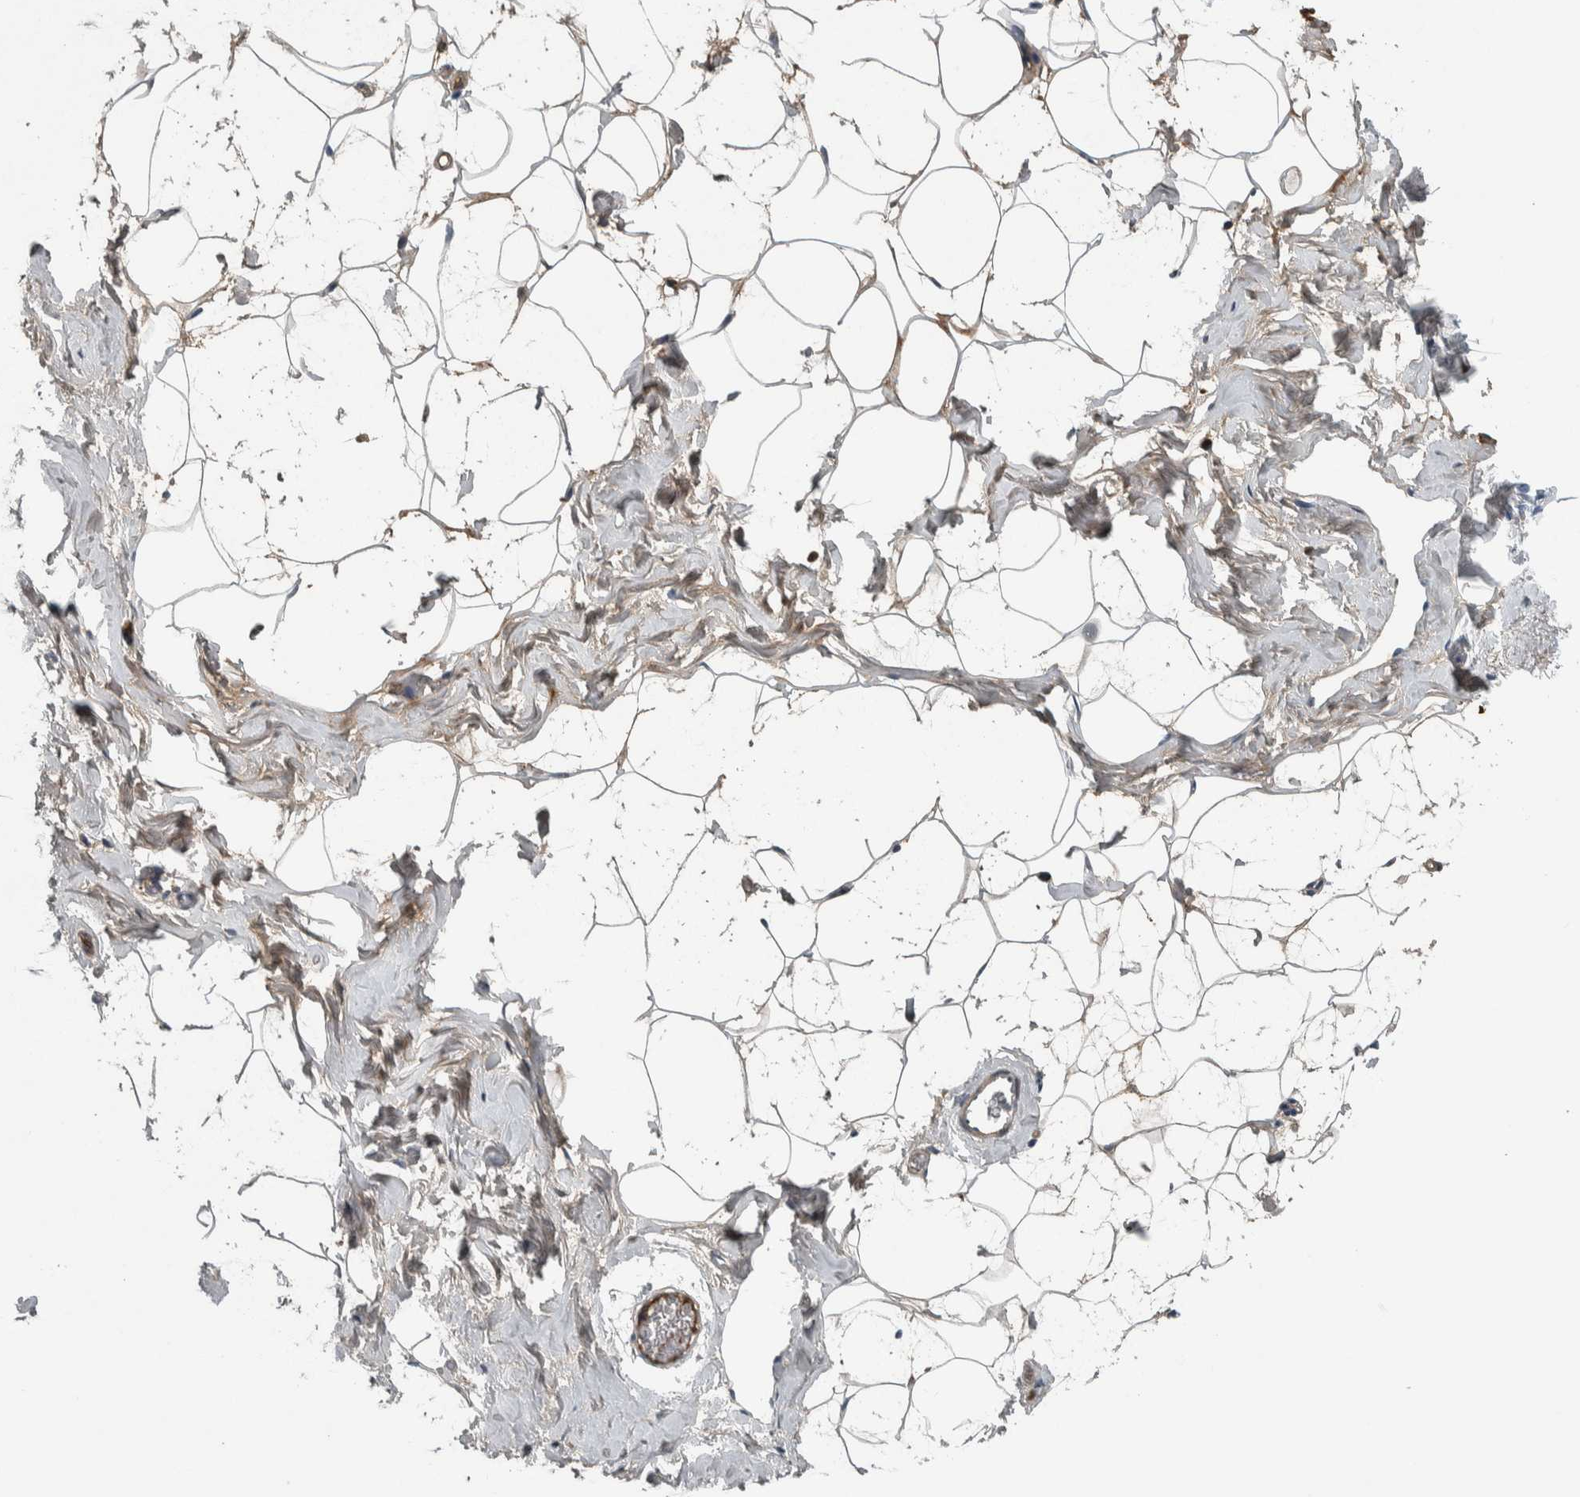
{"staining": {"intensity": "weak", "quantity": ">75%", "location": "cytoplasmic/membranous"}, "tissue": "adipose tissue", "cell_type": "Adipocytes", "image_type": "normal", "snomed": [{"axis": "morphology", "description": "Normal tissue, NOS"}, {"axis": "morphology", "description": "Fibrosis, NOS"}, {"axis": "topography", "description": "Breast"}, {"axis": "topography", "description": "Adipose tissue"}], "caption": "Protein staining reveals weak cytoplasmic/membranous expression in about >75% of adipocytes in normal adipose tissue.", "gene": "SERPINC1", "patient": {"sex": "female", "age": 39}}